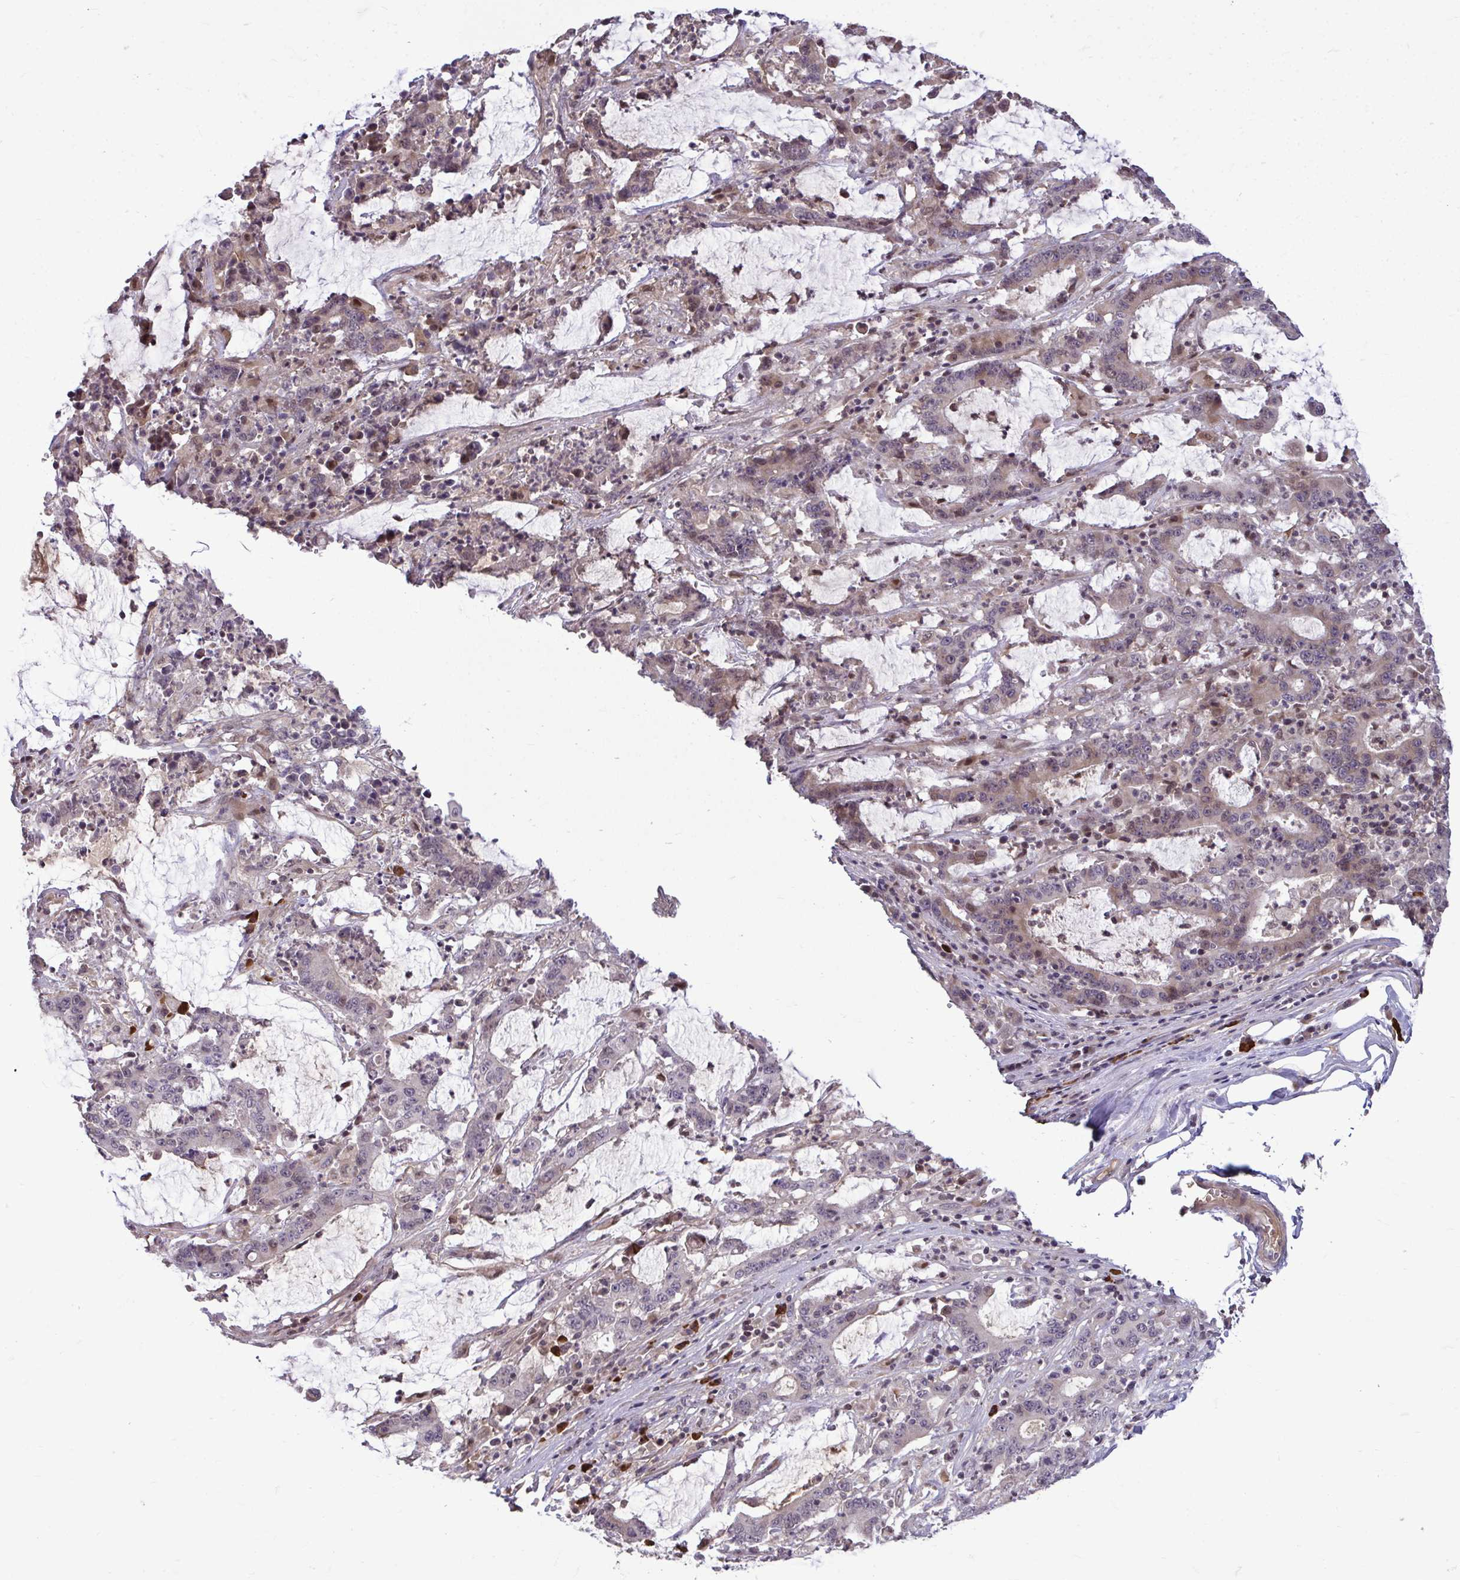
{"staining": {"intensity": "moderate", "quantity": "<25%", "location": "cytoplasmic/membranous,nuclear"}, "tissue": "stomach cancer", "cell_type": "Tumor cells", "image_type": "cancer", "snomed": [{"axis": "morphology", "description": "Adenocarcinoma, NOS"}, {"axis": "topography", "description": "Stomach, upper"}], "caption": "High-power microscopy captured an immunohistochemistry (IHC) image of stomach cancer, revealing moderate cytoplasmic/membranous and nuclear expression in about <25% of tumor cells.", "gene": "ZSCAN9", "patient": {"sex": "male", "age": 68}}